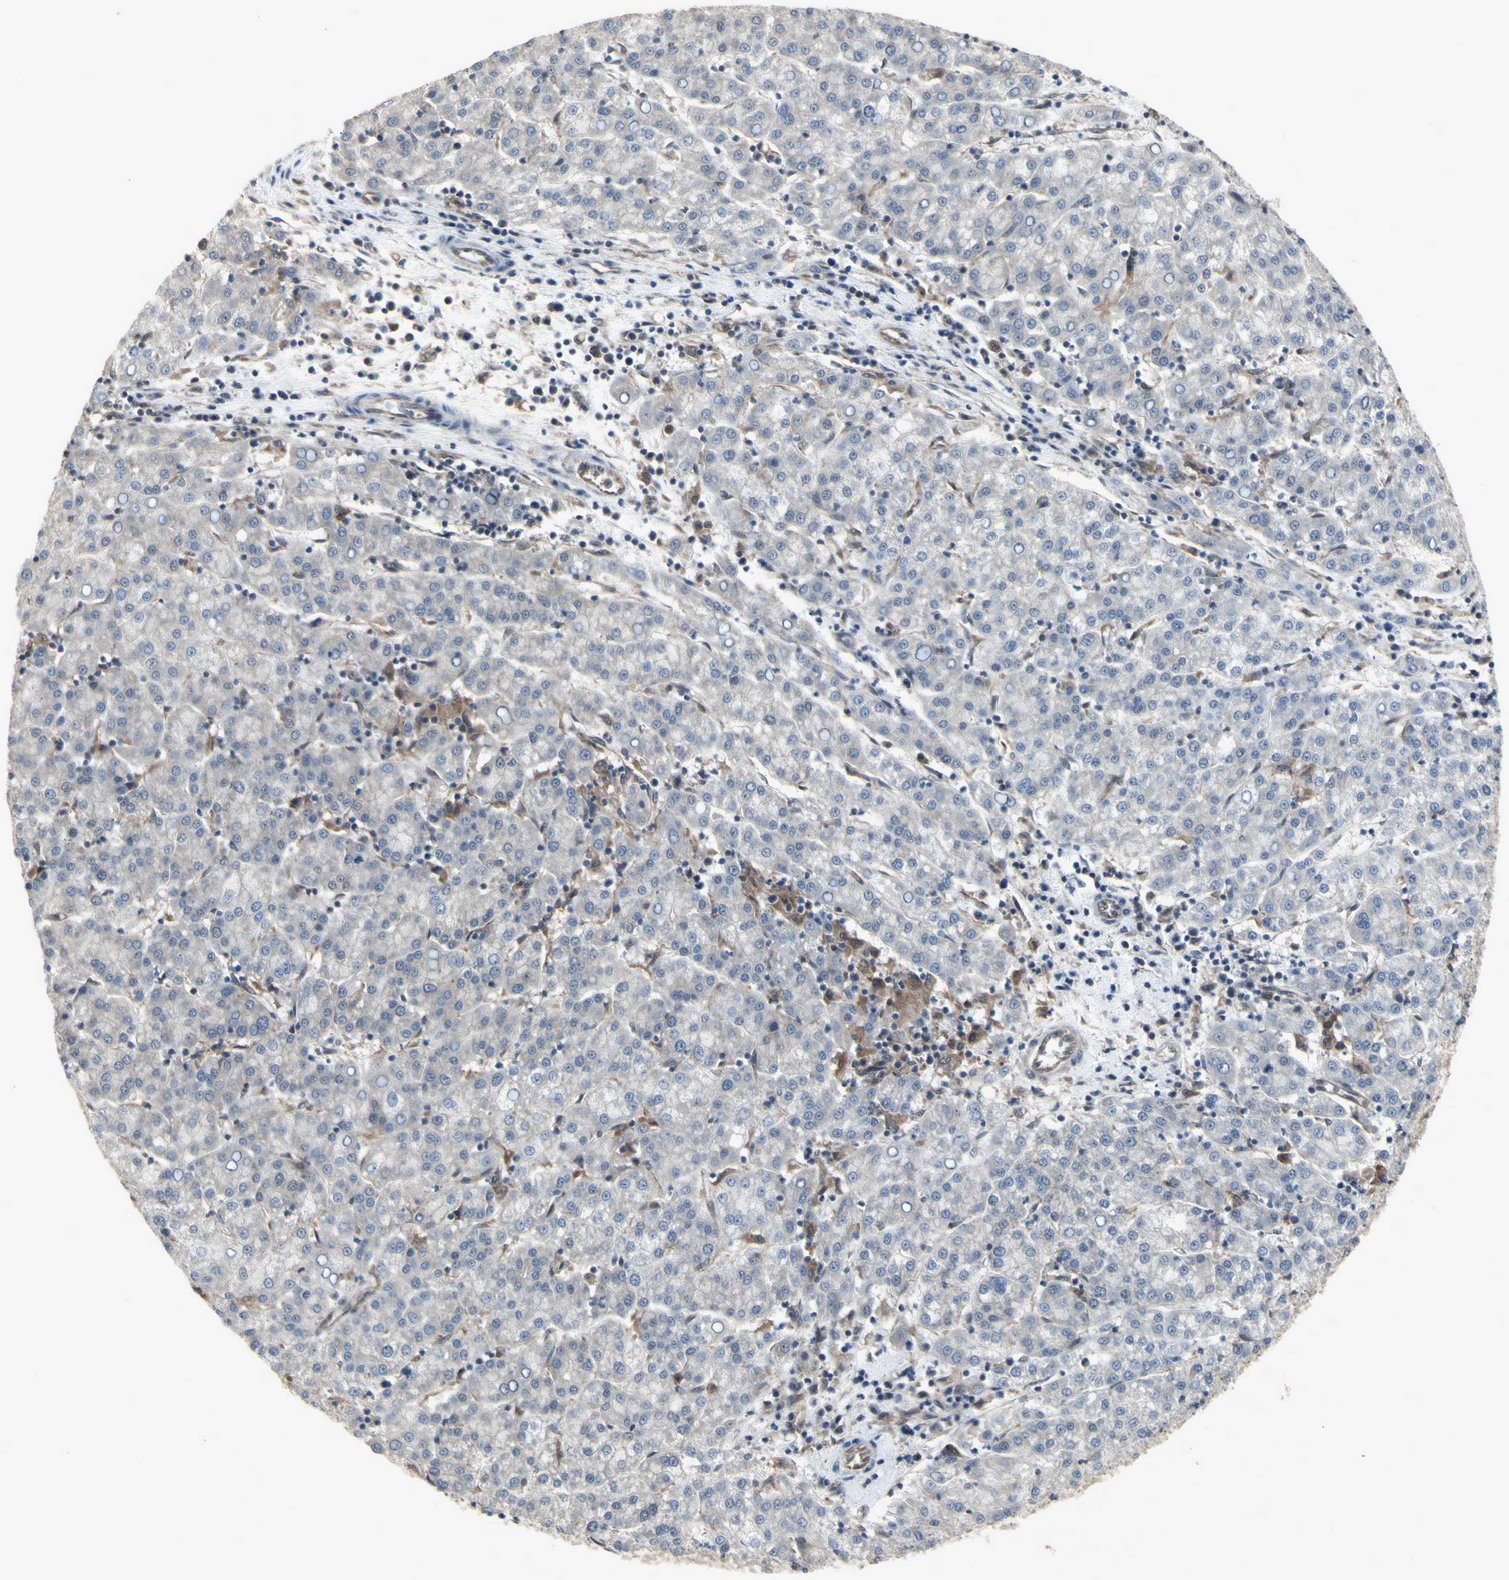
{"staining": {"intensity": "negative", "quantity": "none", "location": "none"}, "tissue": "liver cancer", "cell_type": "Tumor cells", "image_type": "cancer", "snomed": [{"axis": "morphology", "description": "Carcinoma, Hepatocellular, NOS"}, {"axis": "topography", "description": "Liver"}], "caption": "This image is of liver cancer (hepatocellular carcinoma) stained with immunohistochemistry (IHC) to label a protein in brown with the nuclei are counter-stained blue. There is no staining in tumor cells.", "gene": "CHURC1-FNTB", "patient": {"sex": "female", "age": 58}}